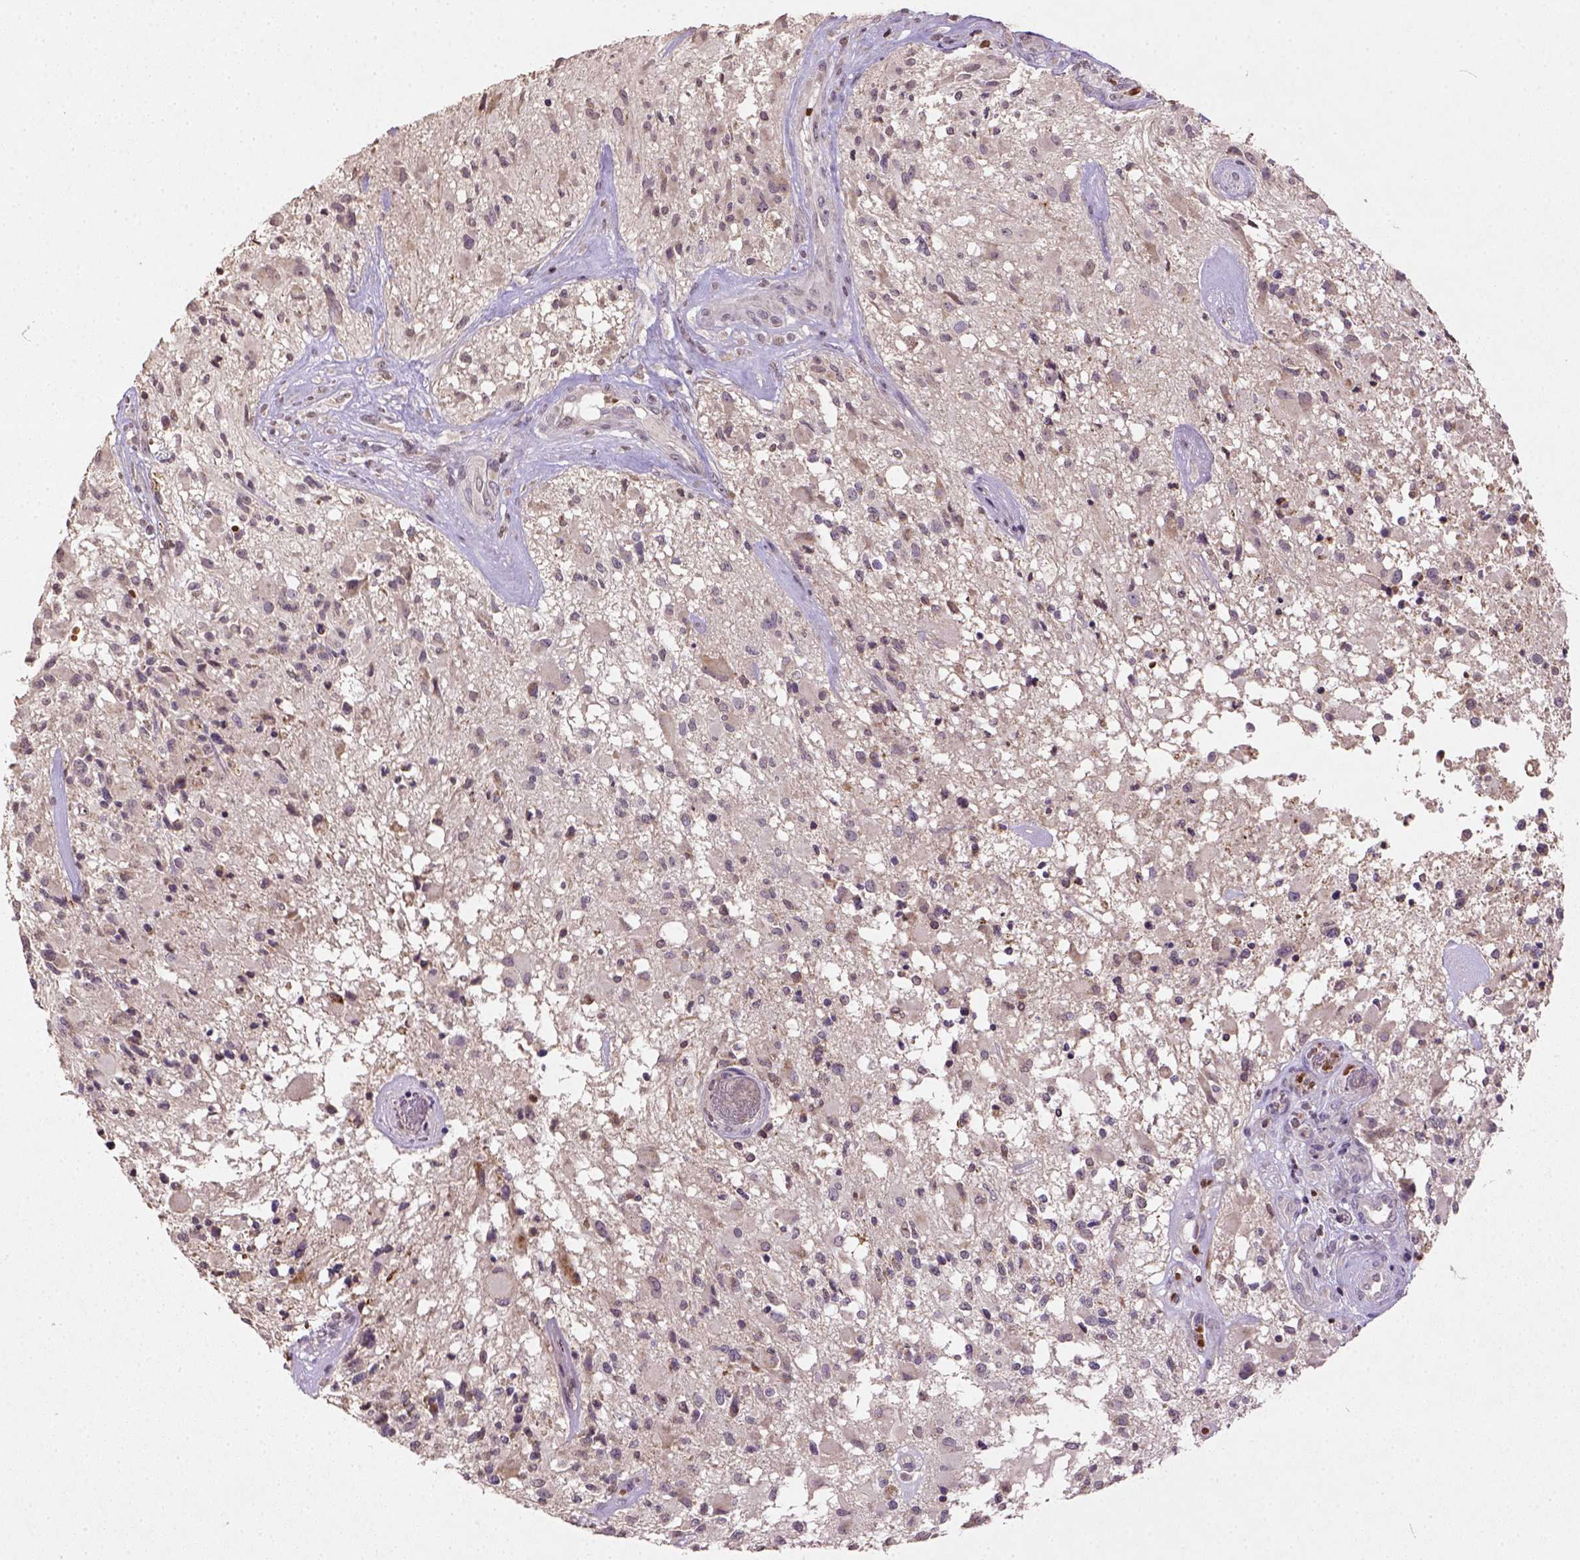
{"staining": {"intensity": "negative", "quantity": "none", "location": "none"}, "tissue": "glioma", "cell_type": "Tumor cells", "image_type": "cancer", "snomed": [{"axis": "morphology", "description": "Glioma, malignant, High grade"}, {"axis": "topography", "description": "Brain"}], "caption": "IHC micrograph of neoplastic tissue: glioma stained with DAB reveals no significant protein staining in tumor cells.", "gene": "NUDT3", "patient": {"sex": "female", "age": 63}}